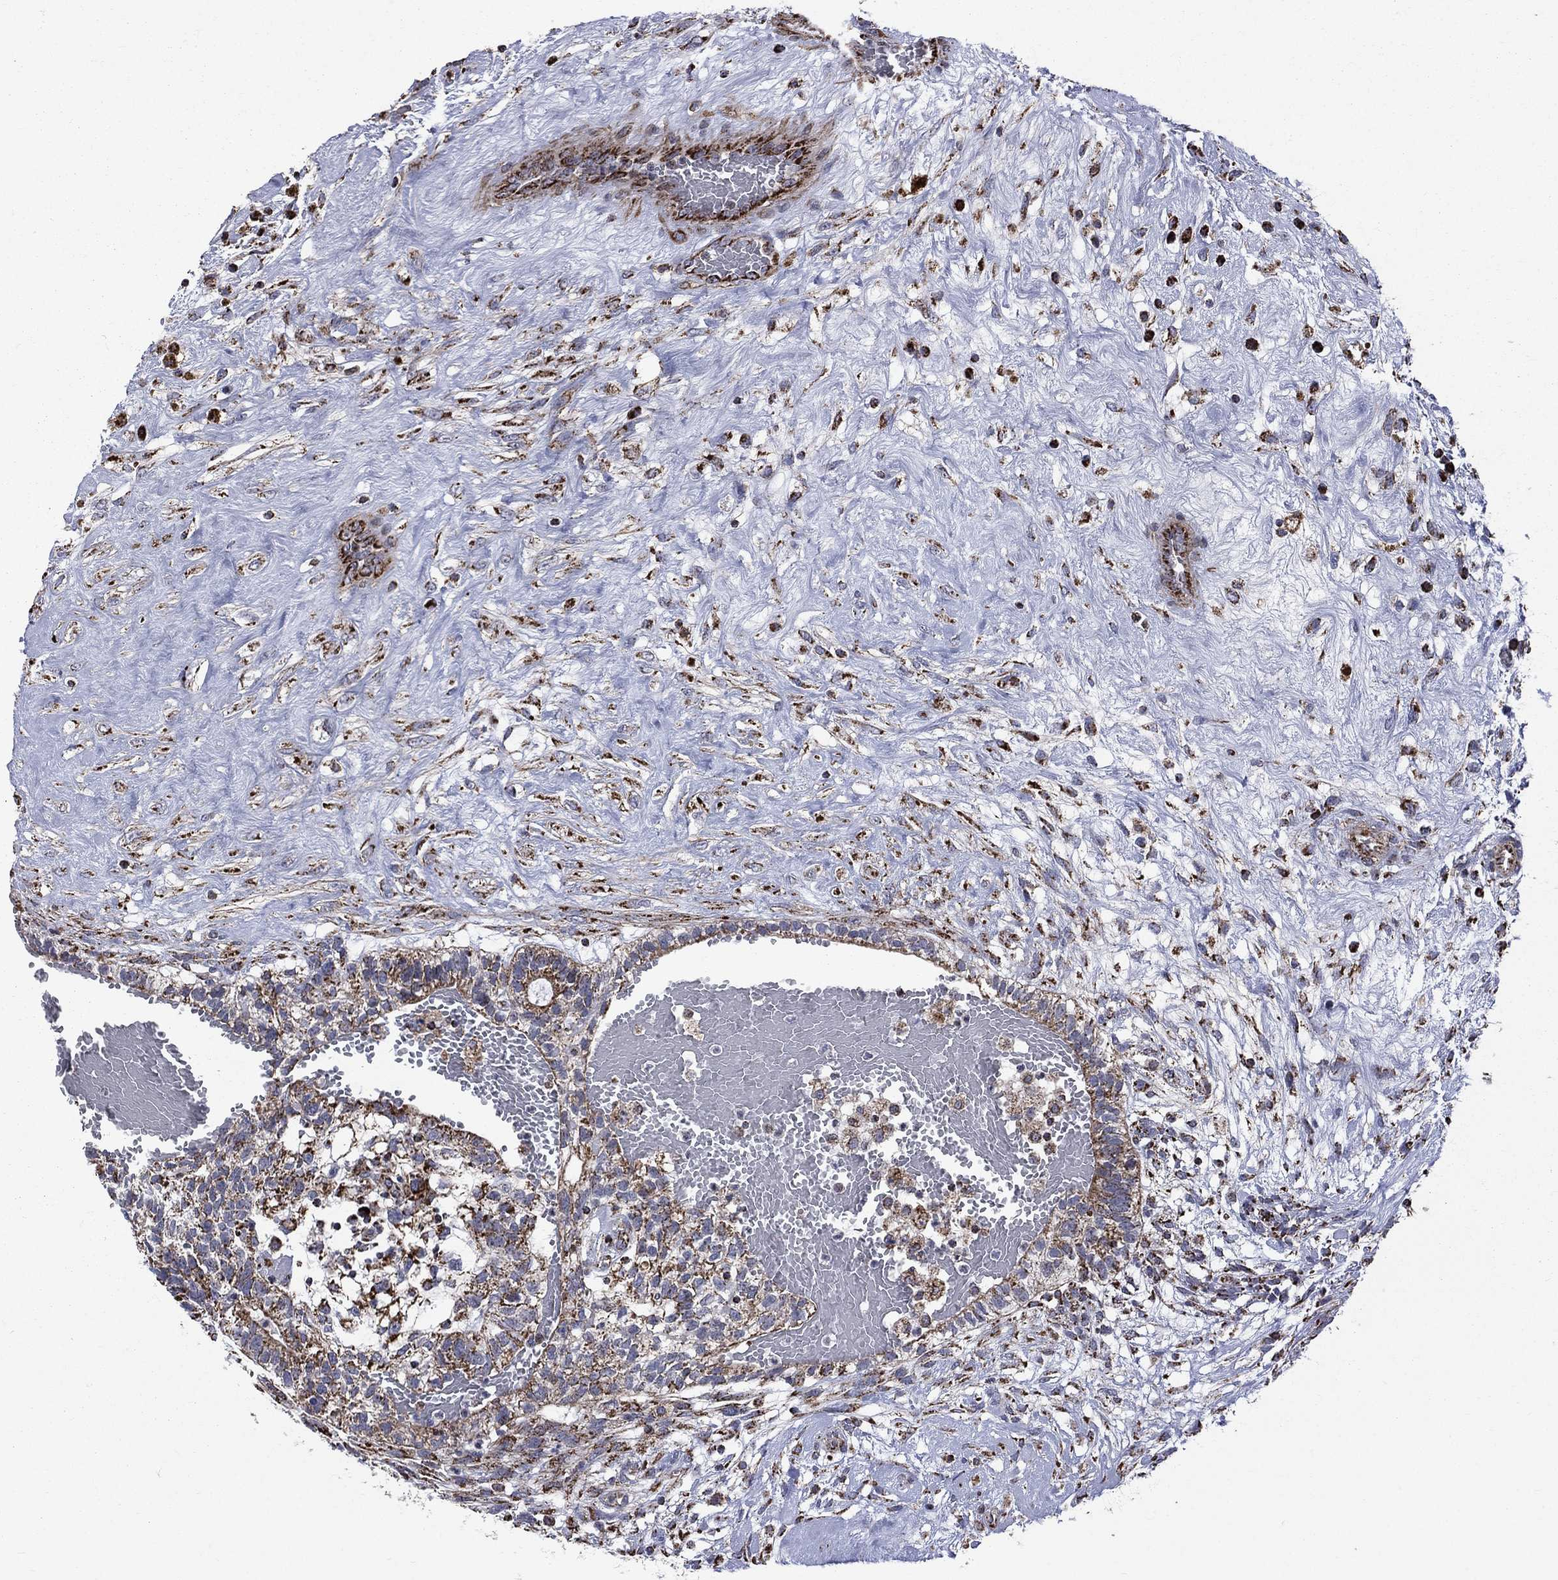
{"staining": {"intensity": "strong", "quantity": "25%-75%", "location": "cytoplasmic/membranous"}, "tissue": "testis cancer", "cell_type": "Tumor cells", "image_type": "cancer", "snomed": [{"axis": "morphology", "description": "Normal tissue, NOS"}, {"axis": "morphology", "description": "Carcinoma, Embryonal, NOS"}, {"axis": "topography", "description": "Testis"}, {"axis": "topography", "description": "Epididymis"}], "caption": "Immunohistochemistry of human embryonal carcinoma (testis) displays high levels of strong cytoplasmic/membranous staining in about 25%-75% of tumor cells.", "gene": "GOT2", "patient": {"sex": "male", "age": 32}}